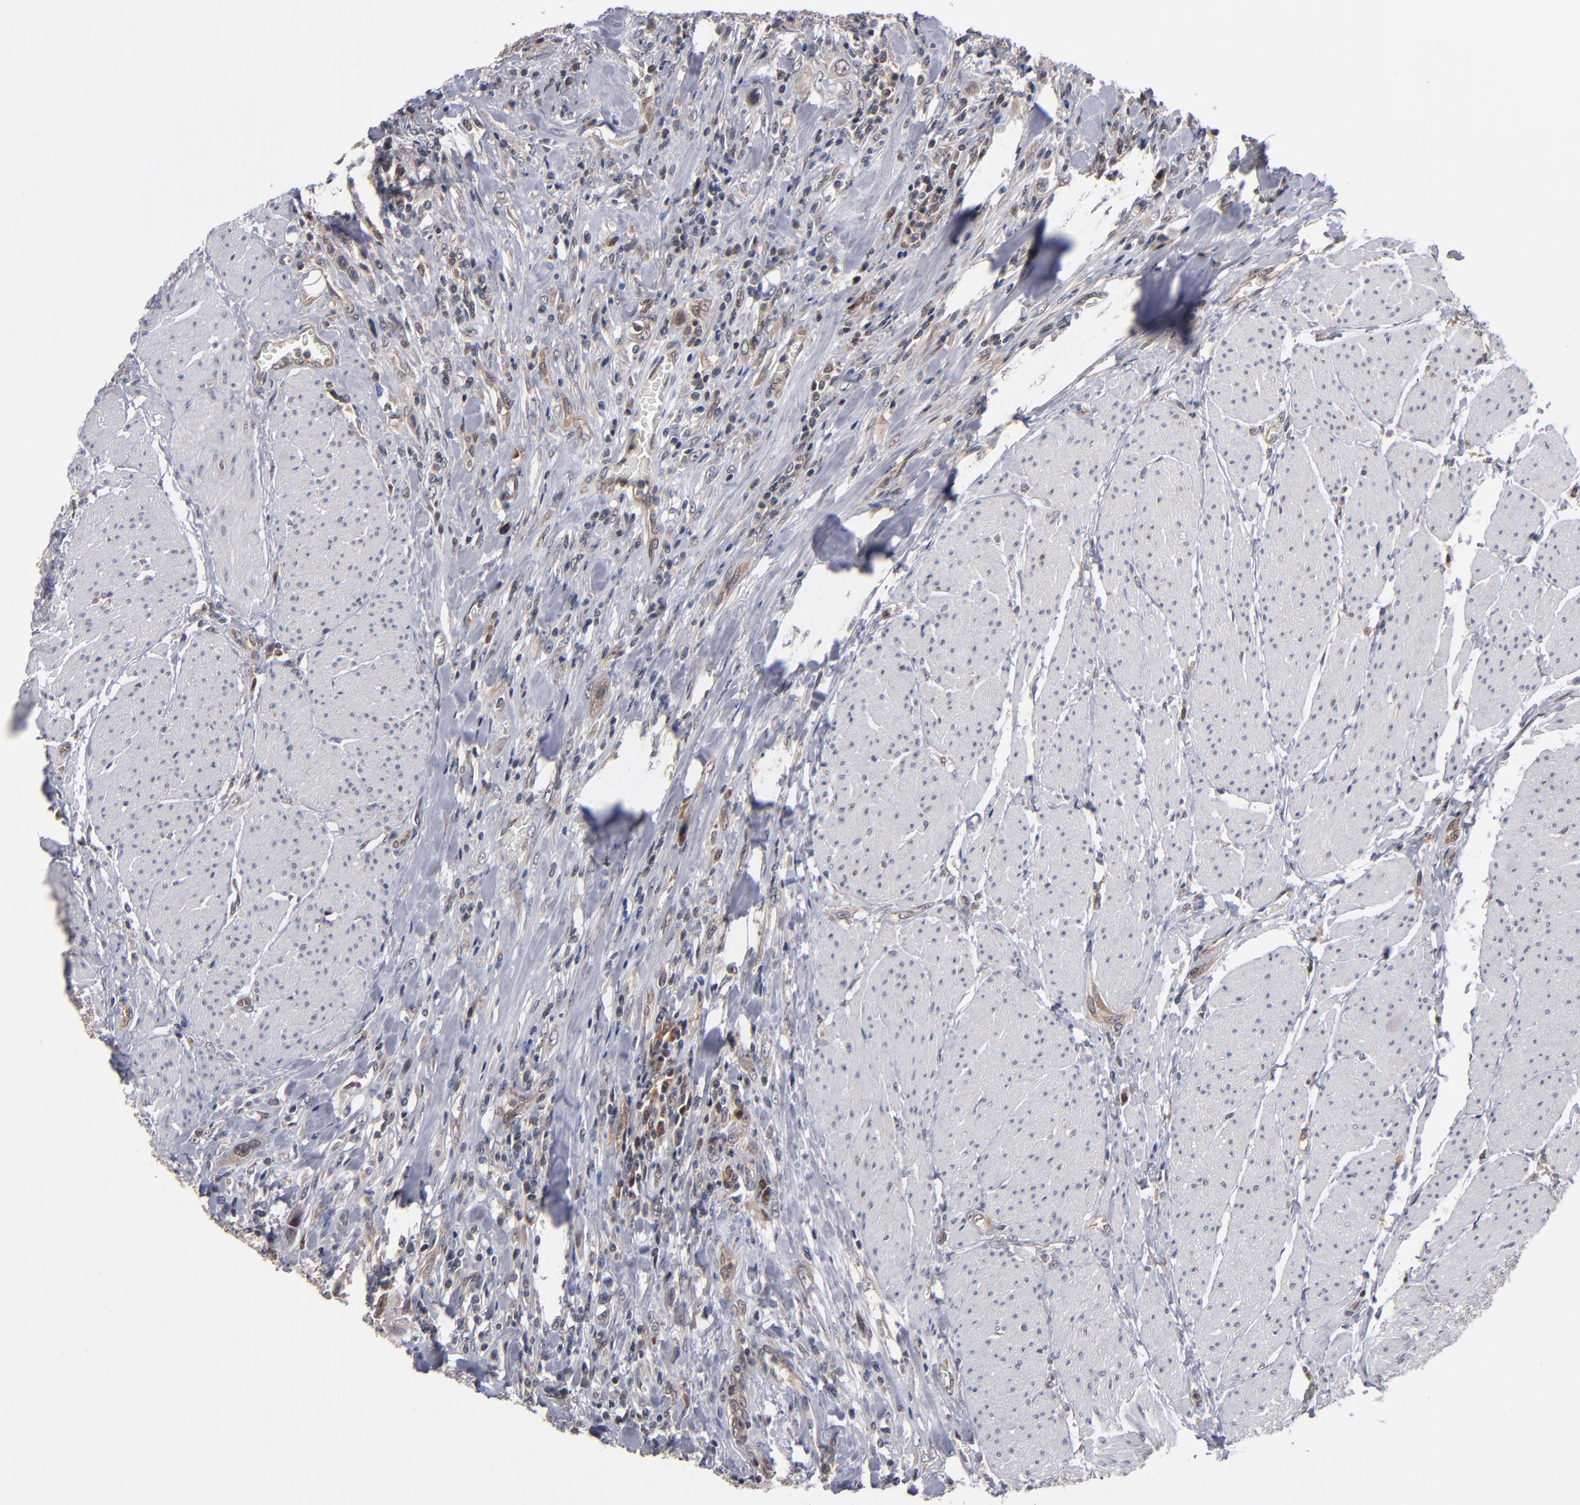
{"staining": {"intensity": "weak", "quantity": "25%-75%", "location": "cytoplasmic/membranous"}, "tissue": "urothelial cancer", "cell_type": "Tumor cells", "image_type": "cancer", "snomed": [{"axis": "morphology", "description": "Urothelial carcinoma, High grade"}, {"axis": "topography", "description": "Urinary bladder"}], "caption": "About 25%-75% of tumor cells in urothelial cancer display weak cytoplasmic/membranous protein staining as visualized by brown immunohistochemical staining.", "gene": "ALG13", "patient": {"sex": "male", "age": 50}}